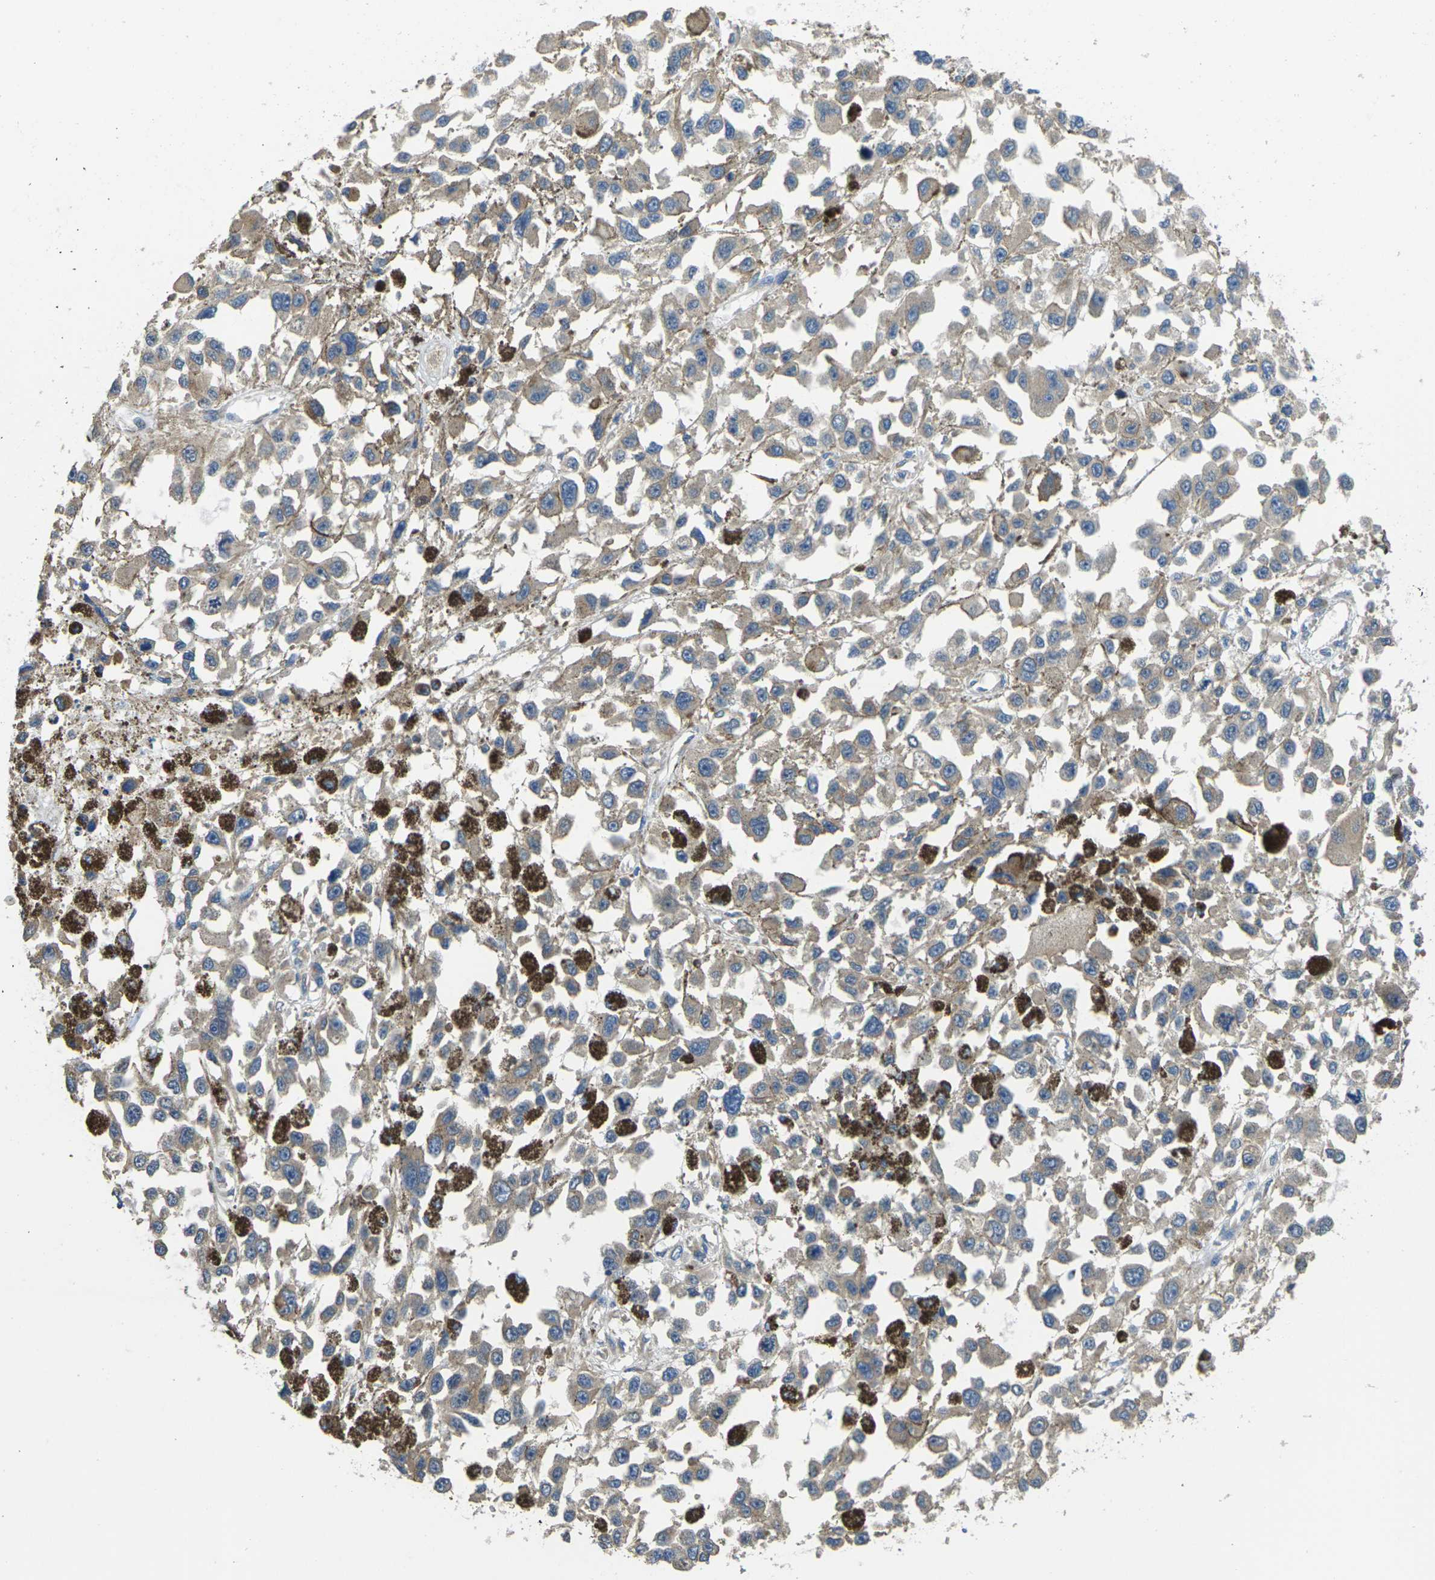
{"staining": {"intensity": "weak", "quantity": "25%-75%", "location": "cytoplasmic/membranous"}, "tissue": "melanoma", "cell_type": "Tumor cells", "image_type": "cancer", "snomed": [{"axis": "morphology", "description": "Malignant melanoma, Metastatic site"}, {"axis": "topography", "description": "Lymph node"}], "caption": "Brown immunohistochemical staining in malignant melanoma (metastatic site) reveals weak cytoplasmic/membranous staining in approximately 25%-75% of tumor cells.", "gene": "TMCC2", "patient": {"sex": "male", "age": 59}}